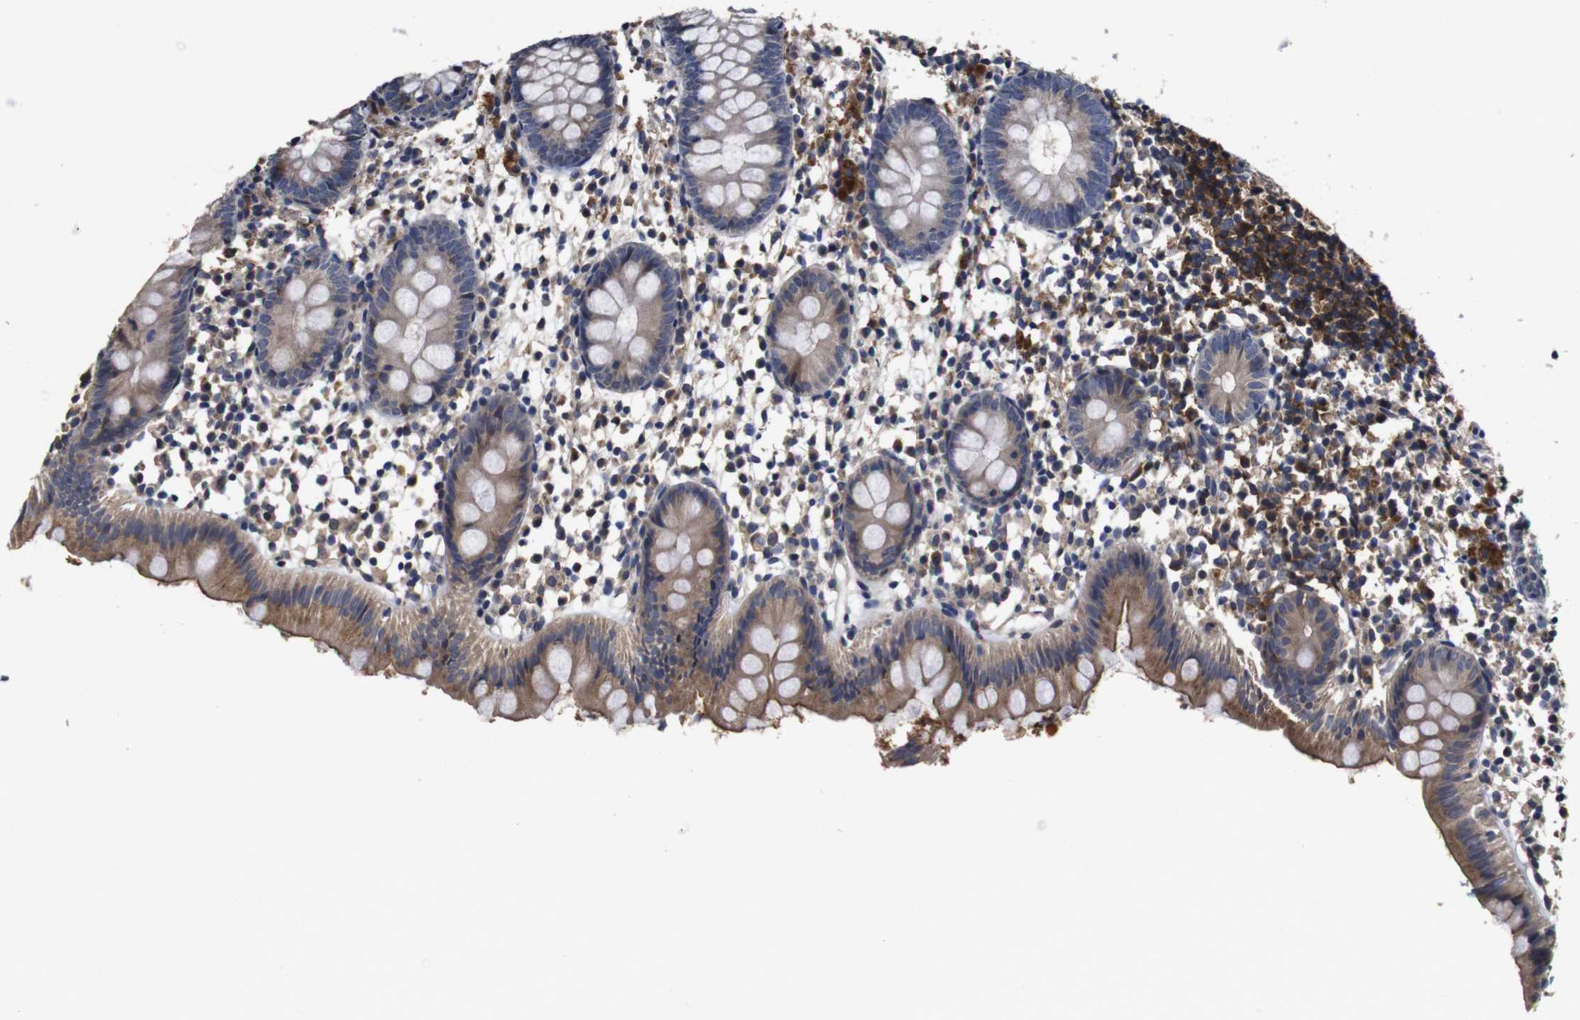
{"staining": {"intensity": "moderate", "quantity": "25%-75%", "location": "cytoplasmic/membranous"}, "tissue": "appendix", "cell_type": "Glandular cells", "image_type": "normal", "snomed": [{"axis": "morphology", "description": "Normal tissue, NOS"}, {"axis": "topography", "description": "Appendix"}], "caption": "This is an image of immunohistochemistry (IHC) staining of benign appendix, which shows moderate staining in the cytoplasmic/membranous of glandular cells.", "gene": "ARHGAP24", "patient": {"sex": "female", "age": 20}}